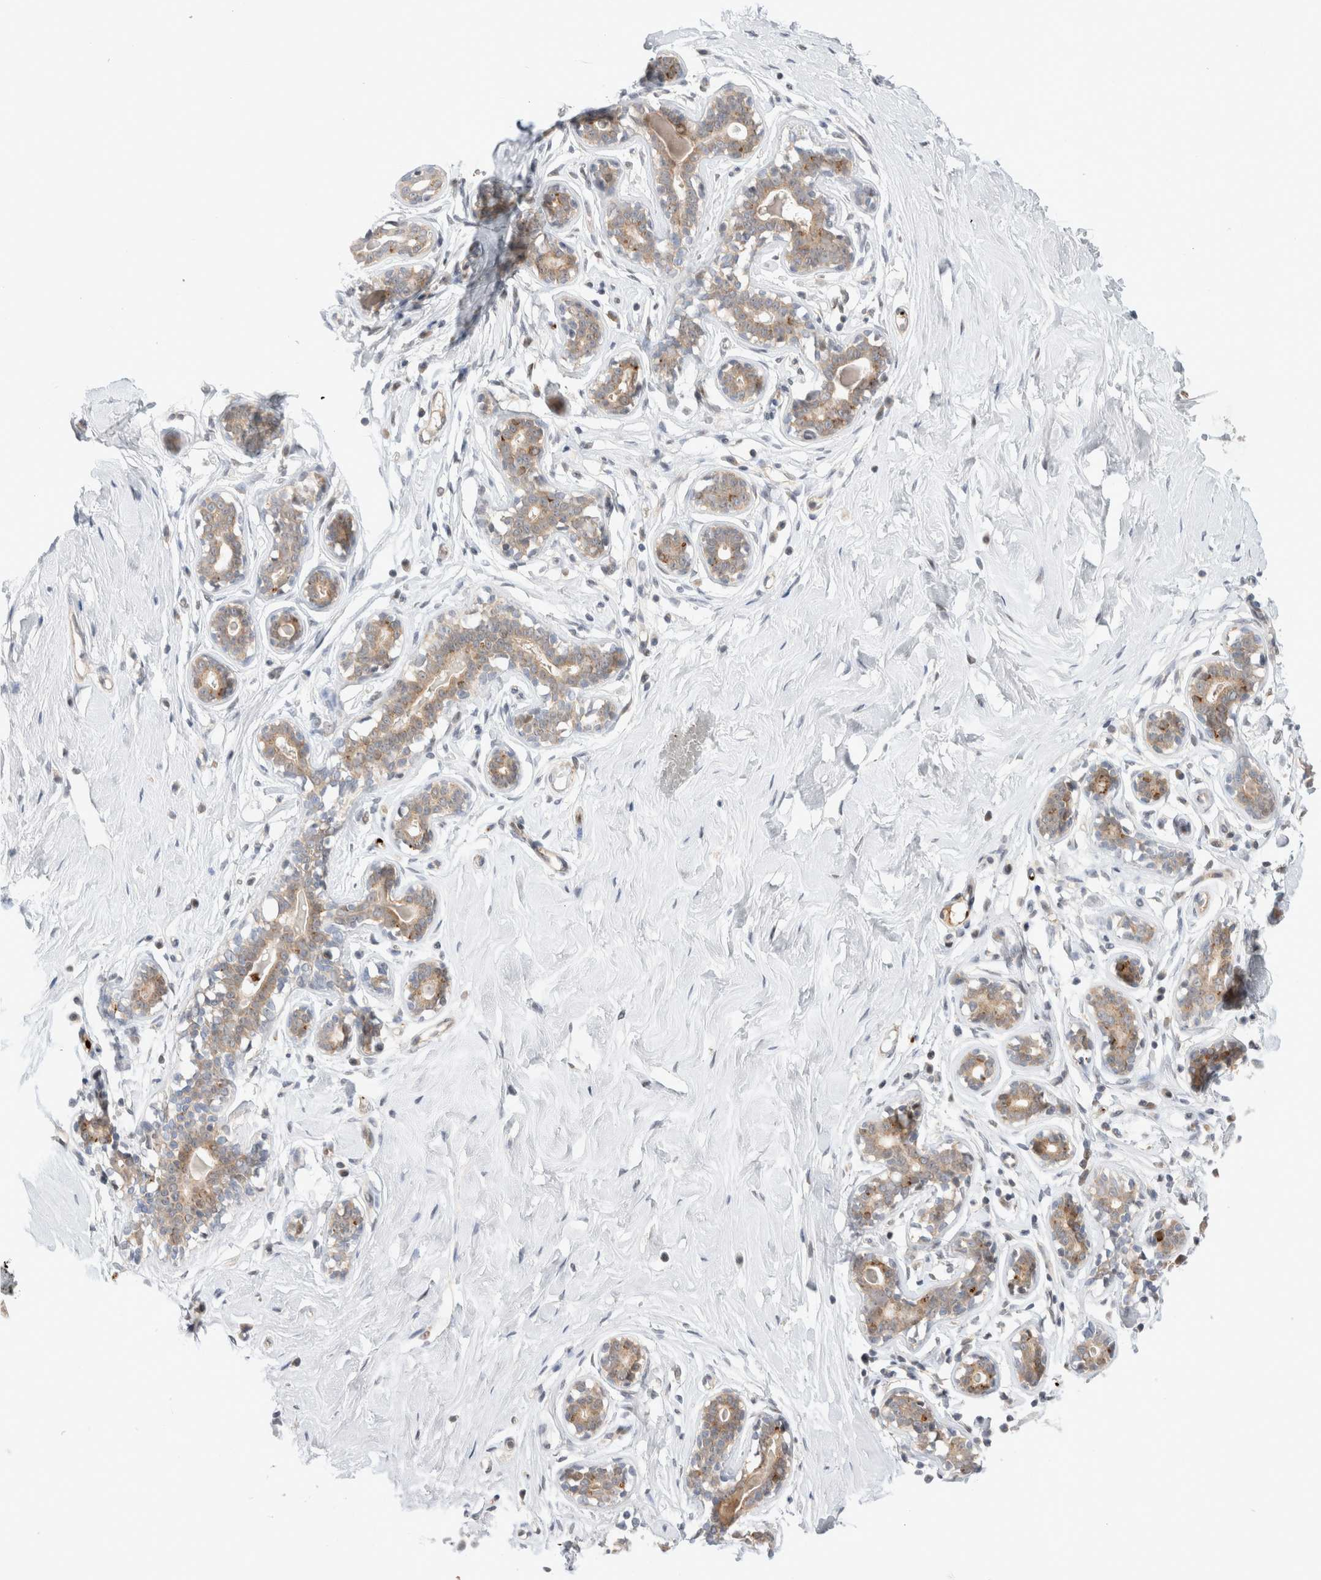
{"staining": {"intensity": "negative", "quantity": "none", "location": "none"}, "tissue": "breast", "cell_type": "Adipocytes", "image_type": "normal", "snomed": [{"axis": "morphology", "description": "Normal tissue, NOS"}, {"axis": "topography", "description": "Breast"}], "caption": "Adipocytes show no significant protein expression in benign breast. The staining is performed using DAB brown chromogen with nuclei counter-stained in using hematoxylin.", "gene": "VPS28", "patient": {"sex": "female", "age": 23}}